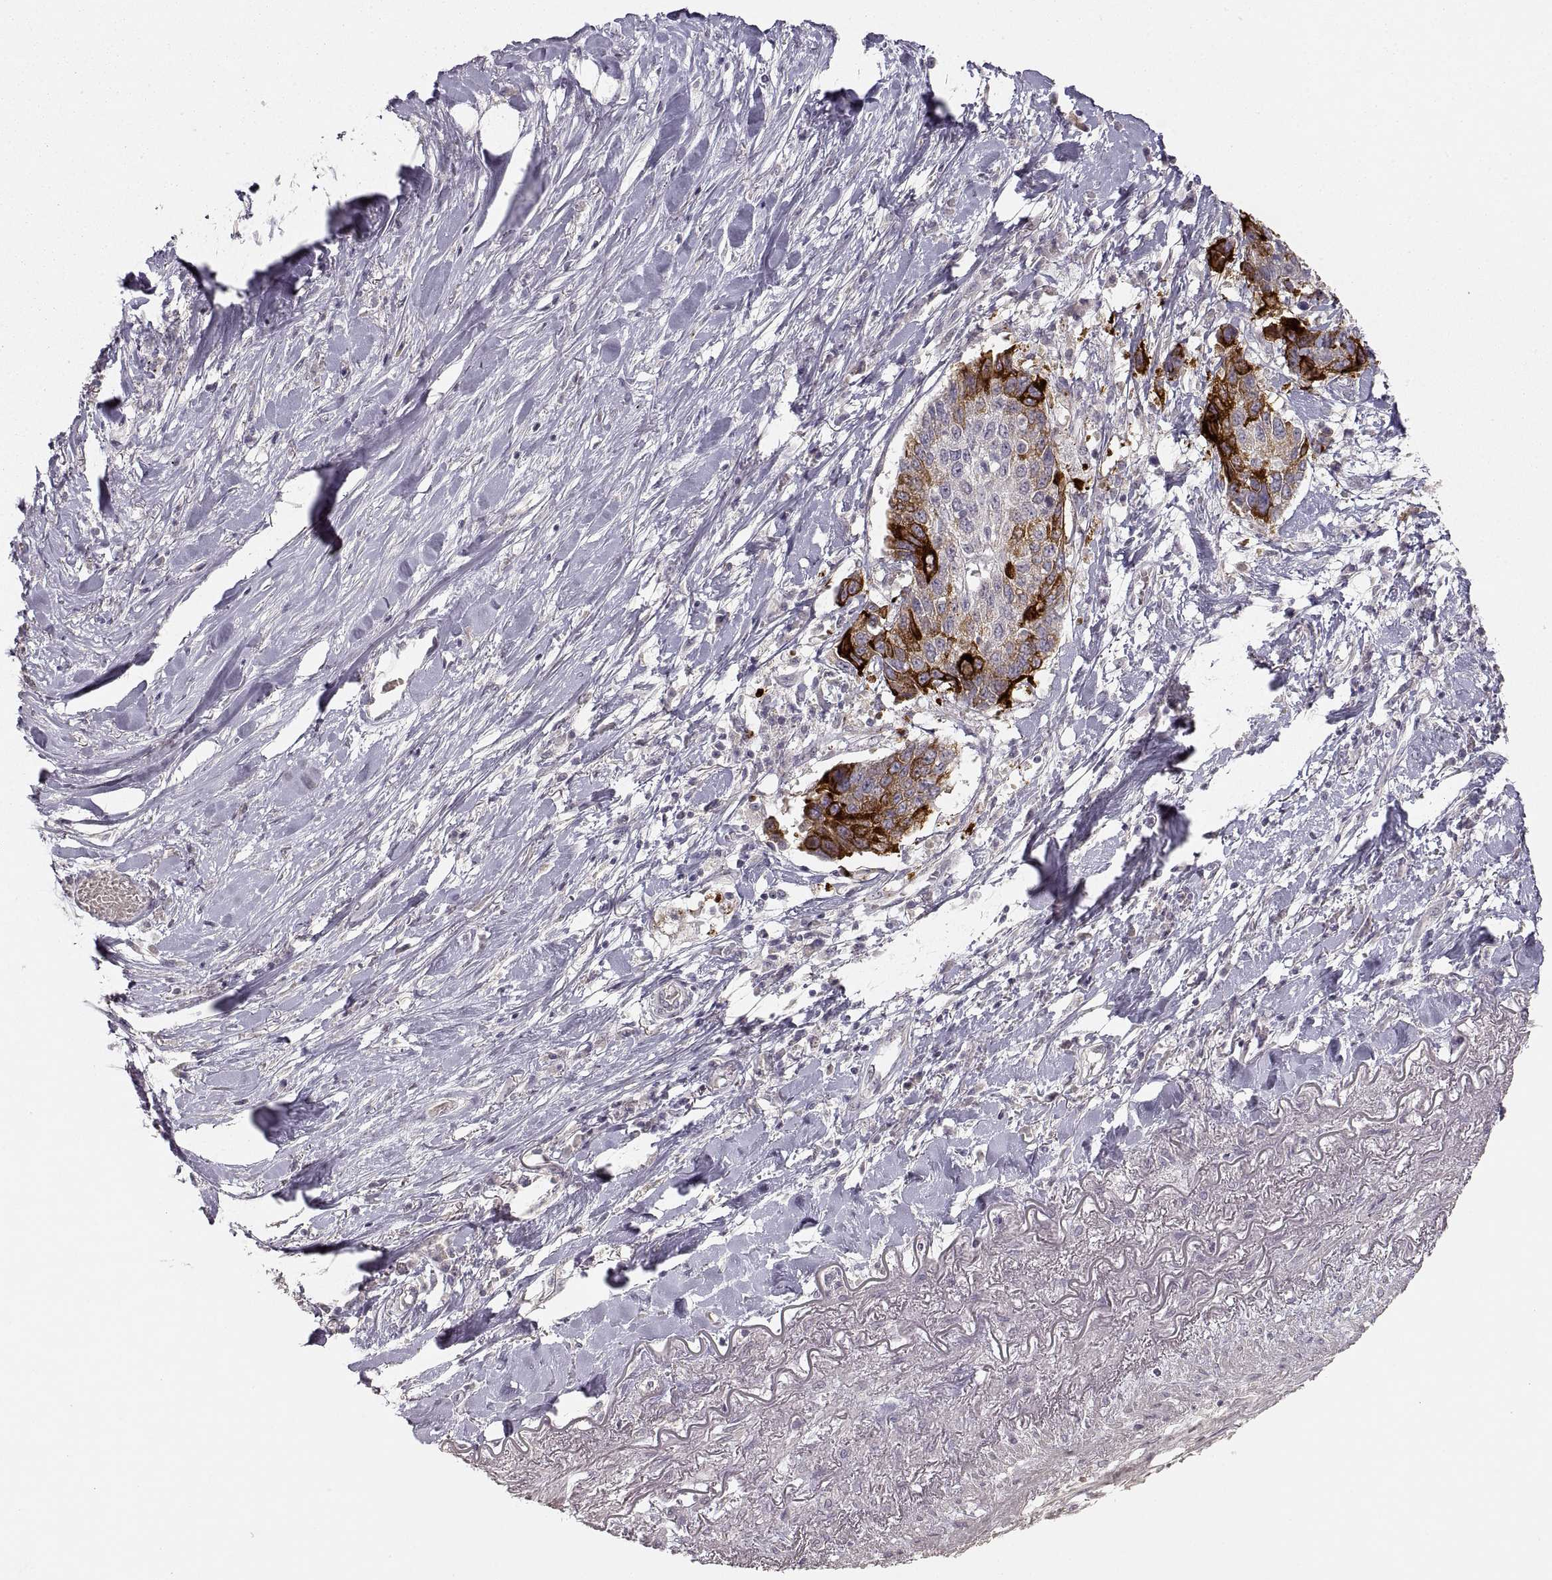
{"staining": {"intensity": "strong", "quantity": ">75%", "location": "cytoplasmic/membranous"}, "tissue": "lung cancer", "cell_type": "Tumor cells", "image_type": "cancer", "snomed": [{"axis": "morphology", "description": "Squamous cell carcinoma, NOS"}, {"axis": "topography", "description": "Lung"}], "caption": "Immunohistochemistry histopathology image of neoplastic tissue: human lung cancer (squamous cell carcinoma) stained using immunohistochemistry reveals high levels of strong protein expression localized specifically in the cytoplasmic/membranous of tumor cells, appearing as a cytoplasmic/membranous brown color.", "gene": "LAMC2", "patient": {"sex": "male", "age": 73}}